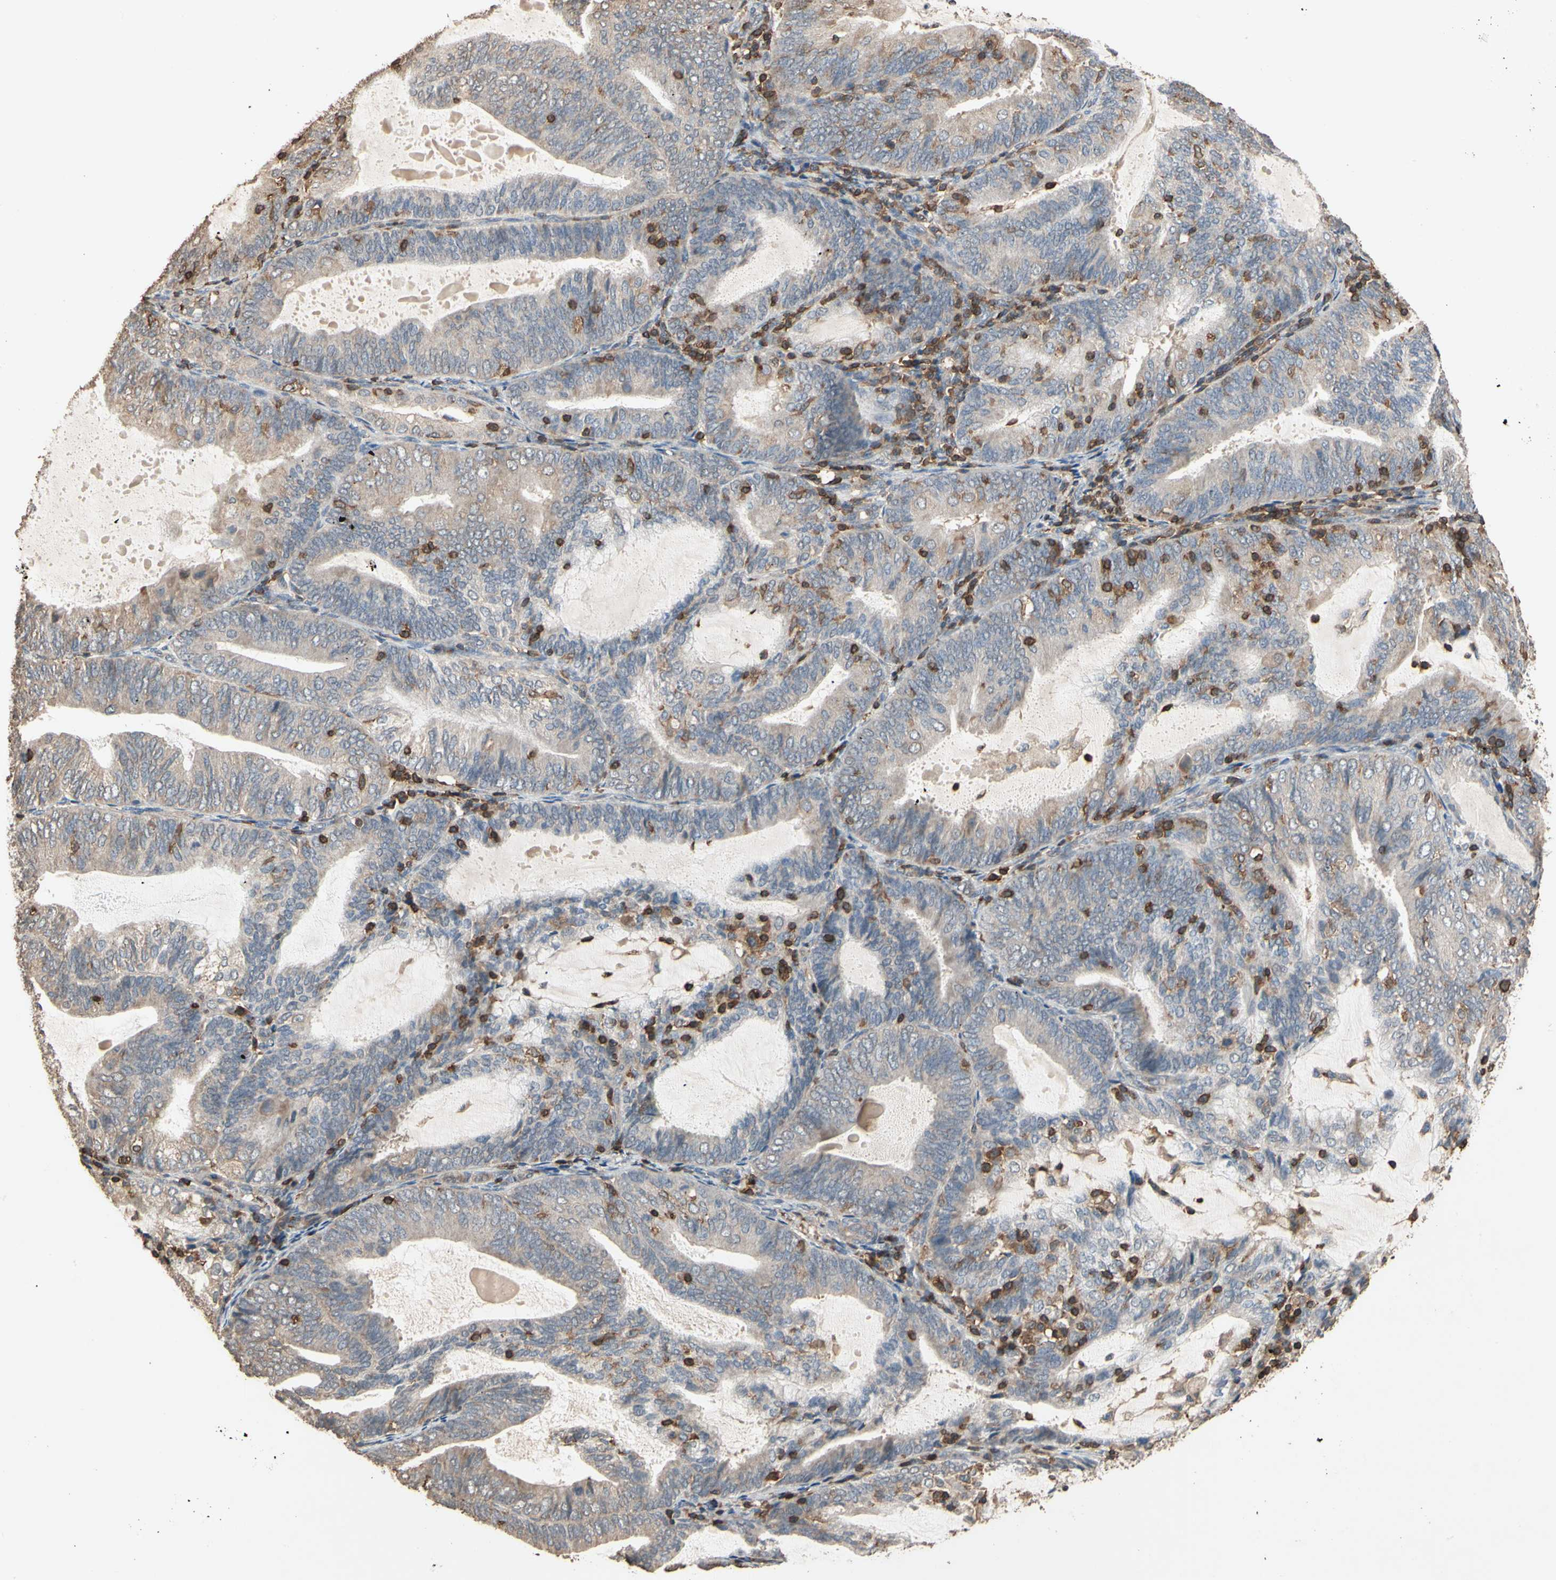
{"staining": {"intensity": "weak", "quantity": "25%-75%", "location": "cytoplasmic/membranous"}, "tissue": "endometrial cancer", "cell_type": "Tumor cells", "image_type": "cancer", "snomed": [{"axis": "morphology", "description": "Adenocarcinoma, NOS"}, {"axis": "topography", "description": "Endometrium"}], "caption": "IHC micrograph of endometrial cancer (adenocarcinoma) stained for a protein (brown), which exhibits low levels of weak cytoplasmic/membranous positivity in approximately 25%-75% of tumor cells.", "gene": "MAP3K10", "patient": {"sex": "female", "age": 81}}